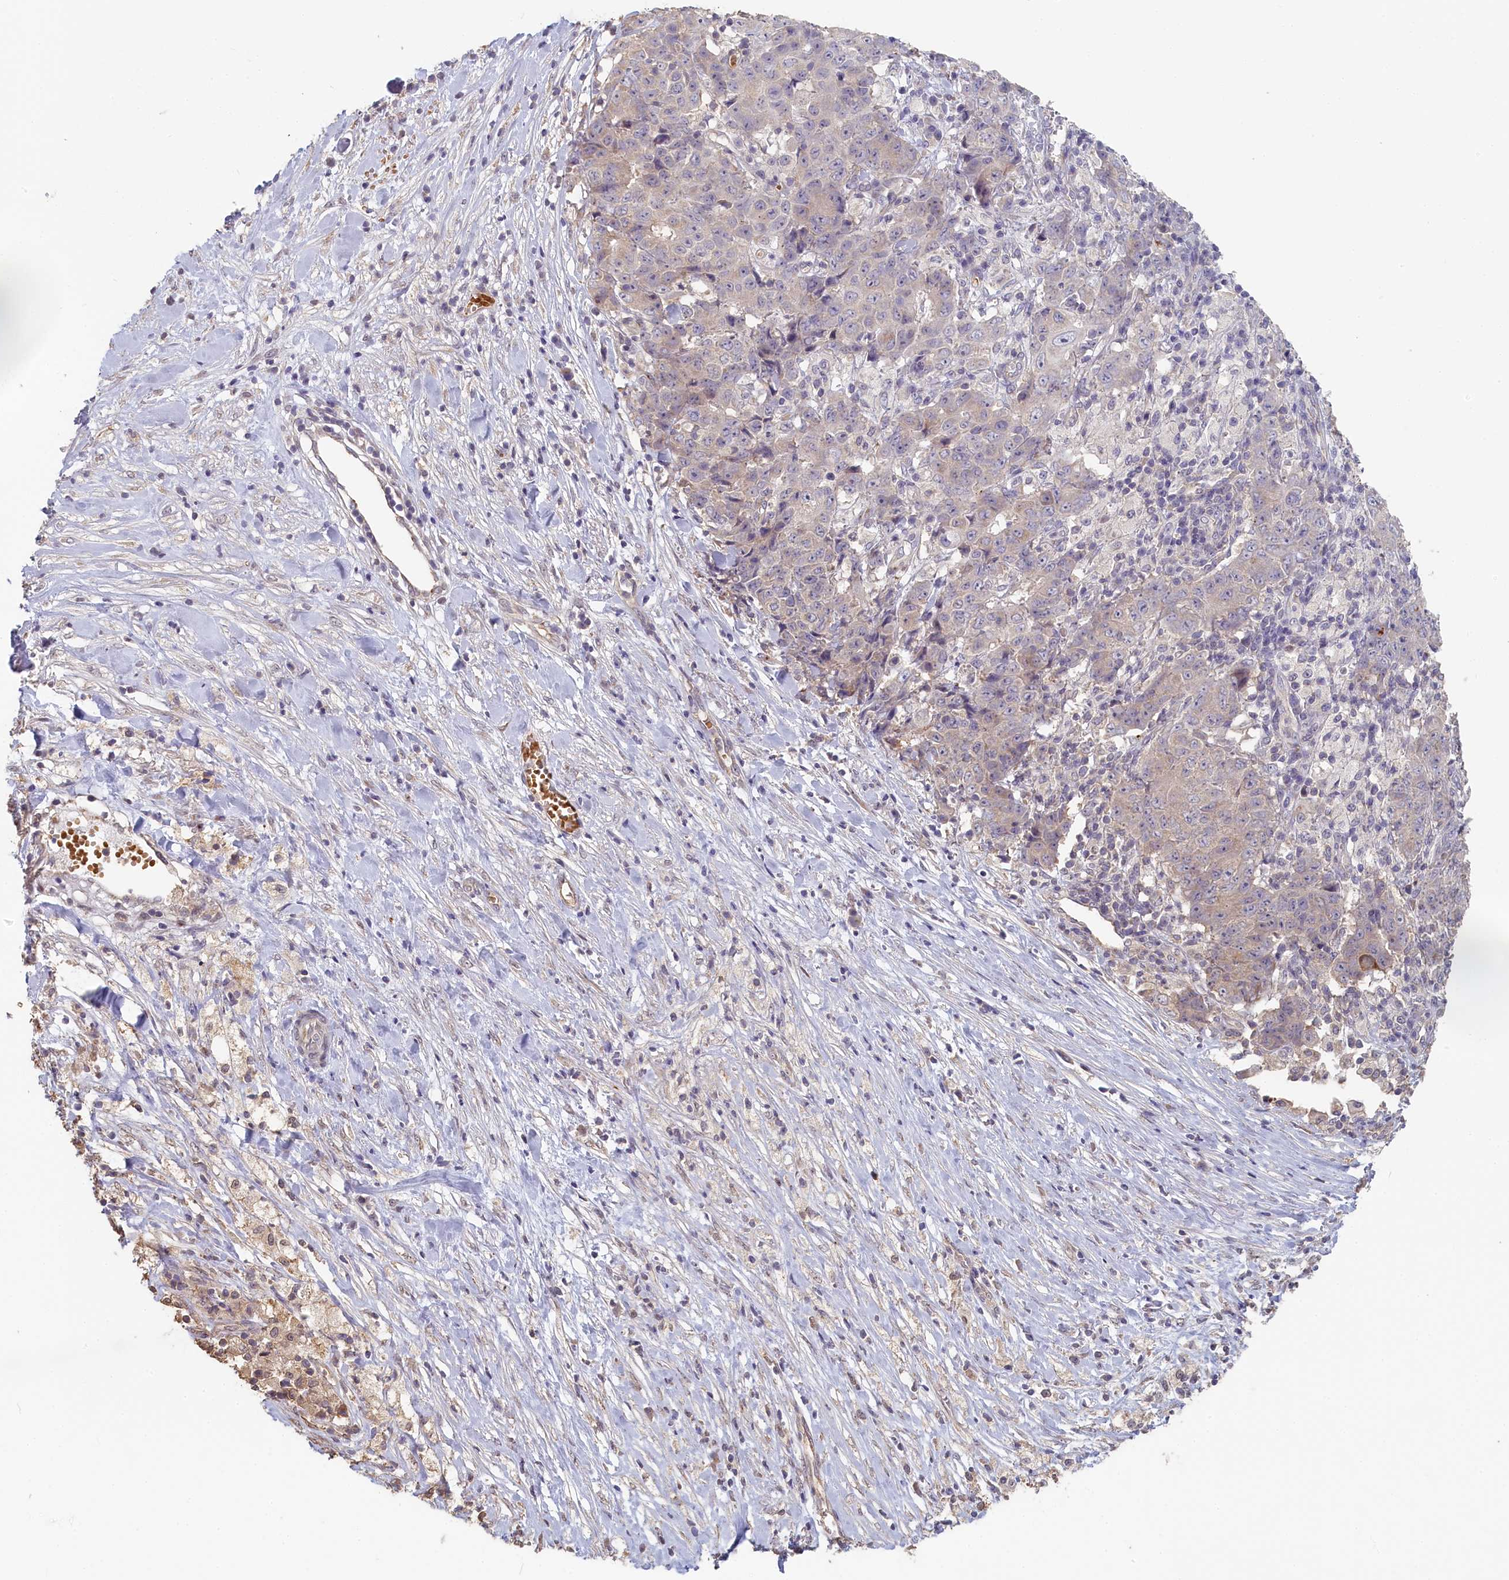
{"staining": {"intensity": "weak", "quantity": "<25%", "location": "cytoplasmic/membranous"}, "tissue": "ovarian cancer", "cell_type": "Tumor cells", "image_type": "cancer", "snomed": [{"axis": "morphology", "description": "Carcinoma, endometroid"}, {"axis": "topography", "description": "Ovary"}], "caption": "Protein analysis of ovarian cancer demonstrates no significant expression in tumor cells.", "gene": "STX16", "patient": {"sex": "female", "age": 42}}